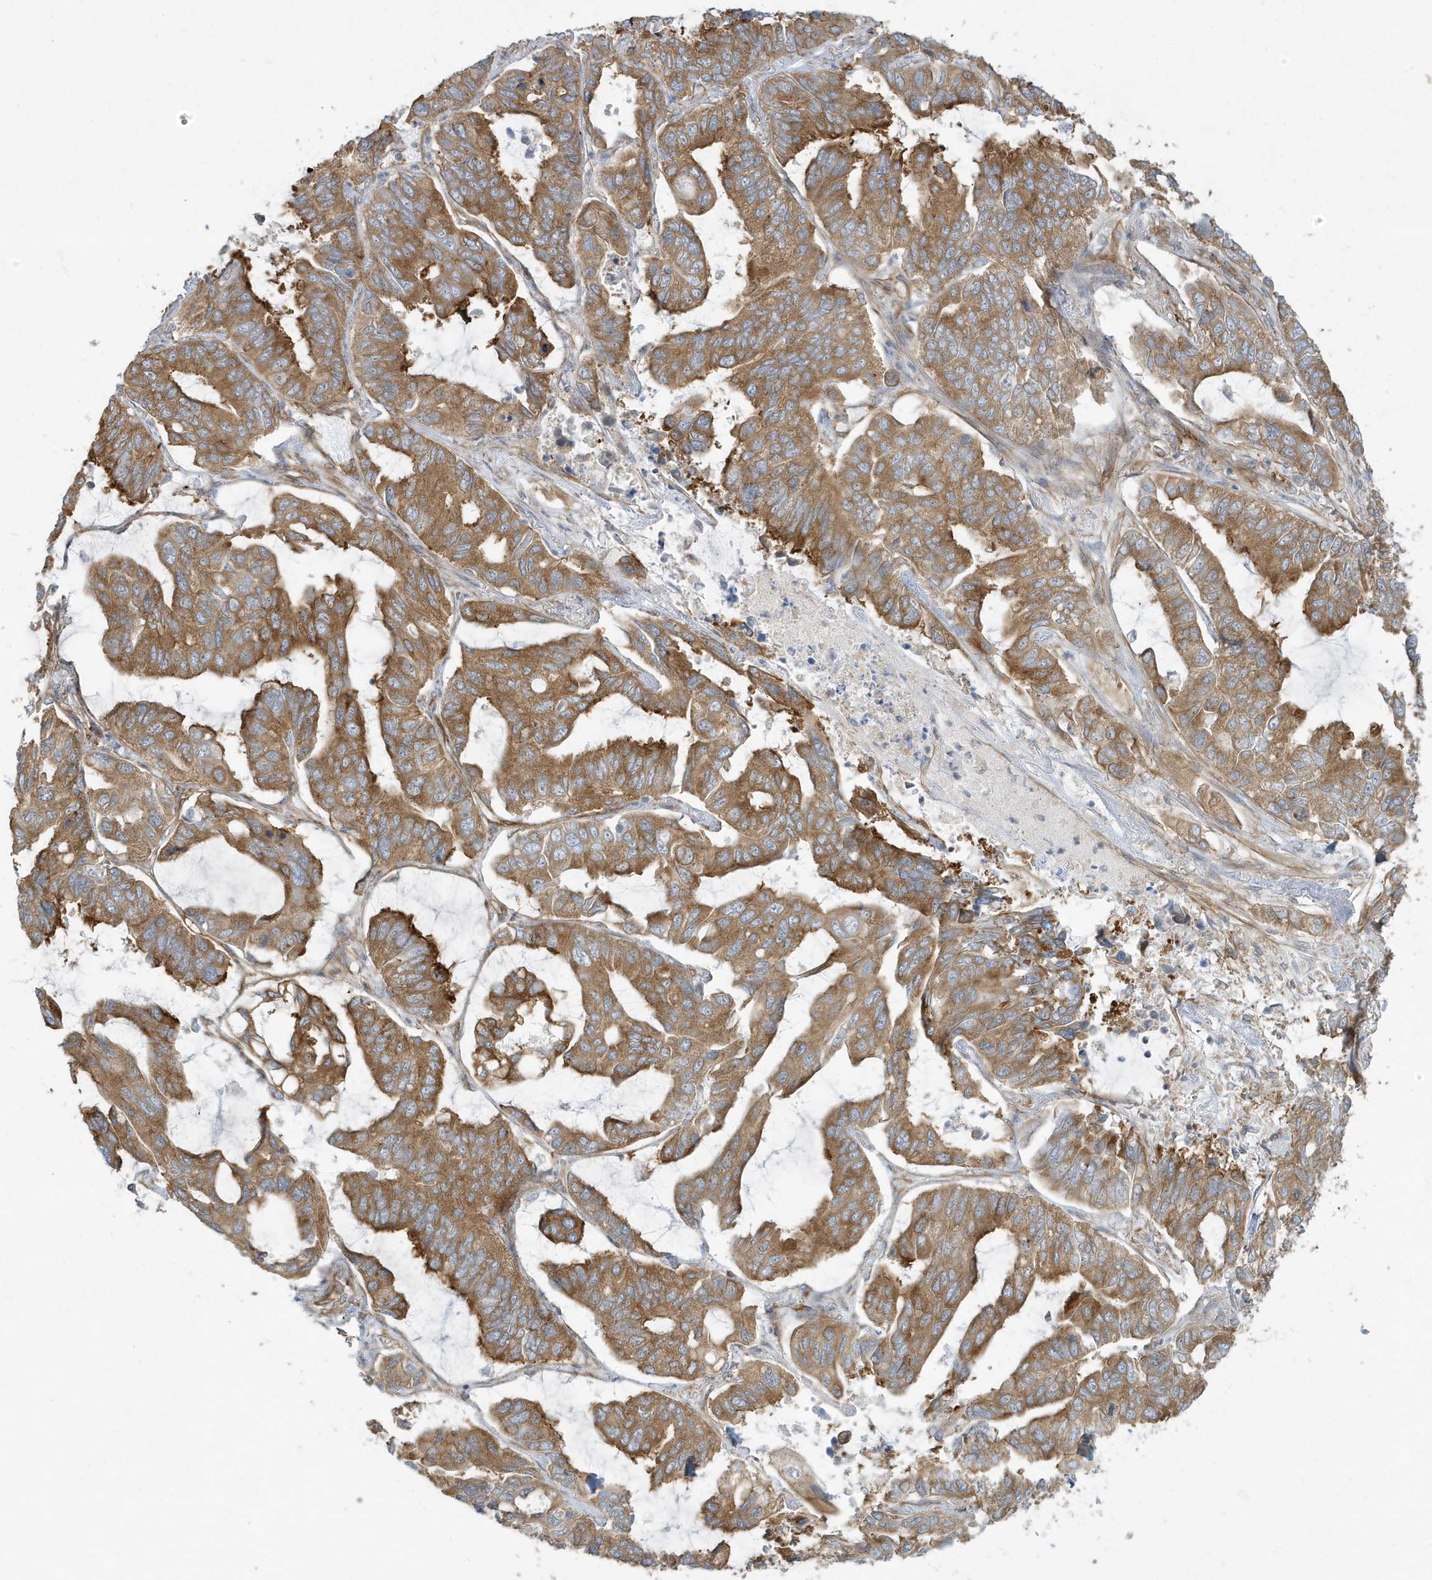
{"staining": {"intensity": "moderate", "quantity": ">75%", "location": "cytoplasmic/membranous"}, "tissue": "lung cancer", "cell_type": "Tumor cells", "image_type": "cancer", "snomed": [{"axis": "morphology", "description": "Adenocarcinoma, NOS"}, {"axis": "topography", "description": "Lung"}], "caption": "IHC histopathology image of human adenocarcinoma (lung) stained for a protein (brown), which reveals medium levels of moderate cytoplasmic/membranous expression in about >75% of tumor cells.", "gene": "ATP23", "patient": {"sex": "male", "age": 64}}